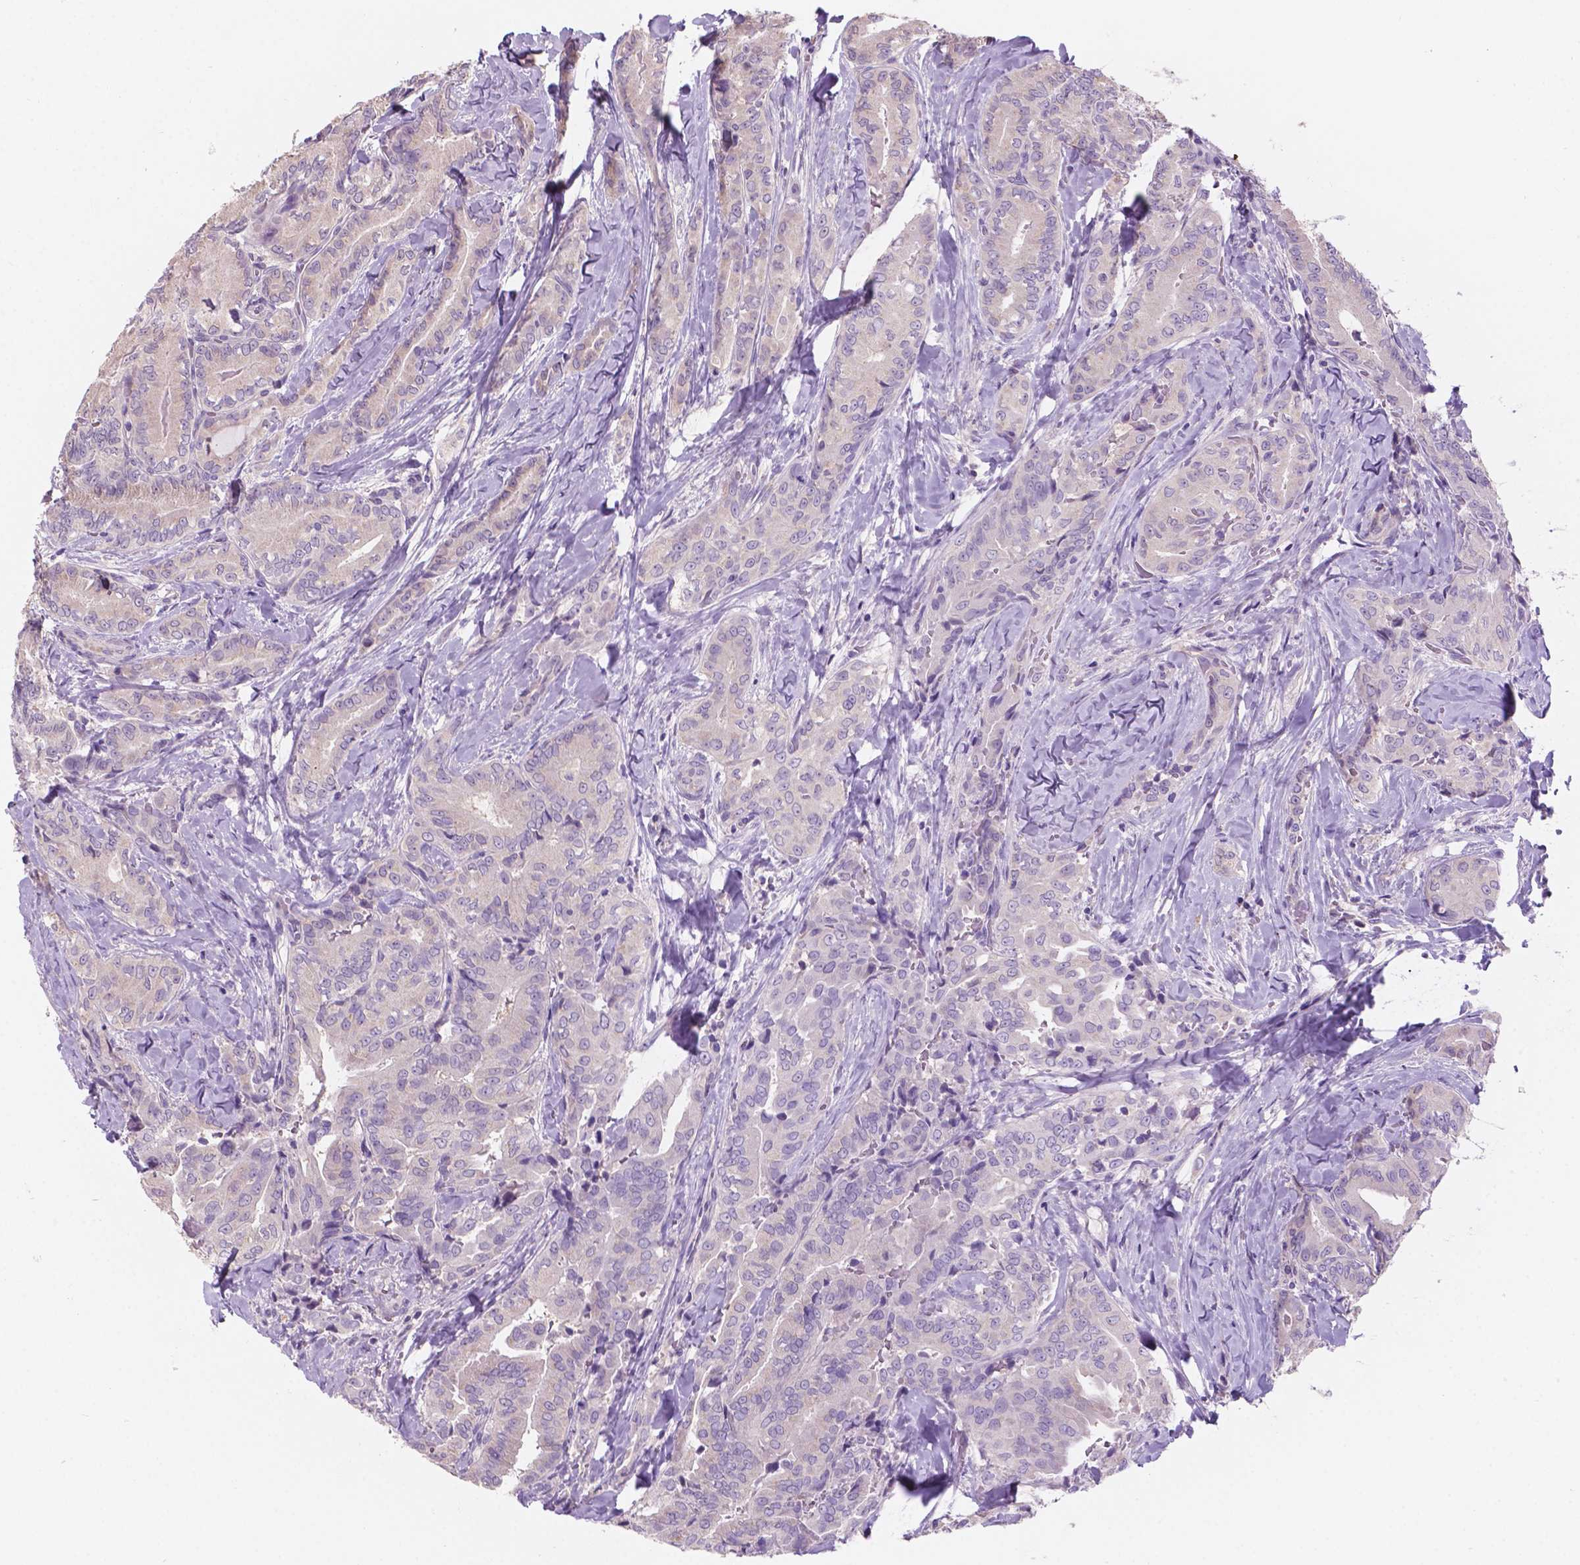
{"staining": {"intensity": "negative", "quantity": "none", "location": "none"}, "tissue": "thyroid cancer", "cell_type": "Tumor cells", "image_type": "cancer", "snomed": [{"axis": "morphology", "description": "Papillary adenocarcinoma, NOS"}, {"axis": "topography", "description": "Thyroid gland"}], "caption": "The immunohistochemistry (IHC) image has no significant positivity in tumor cells of thyroid cancer (papillary adenocarcinoma) tissue.", "gene": "SBSN", "patient": {"sex": "male", "age": 61}}